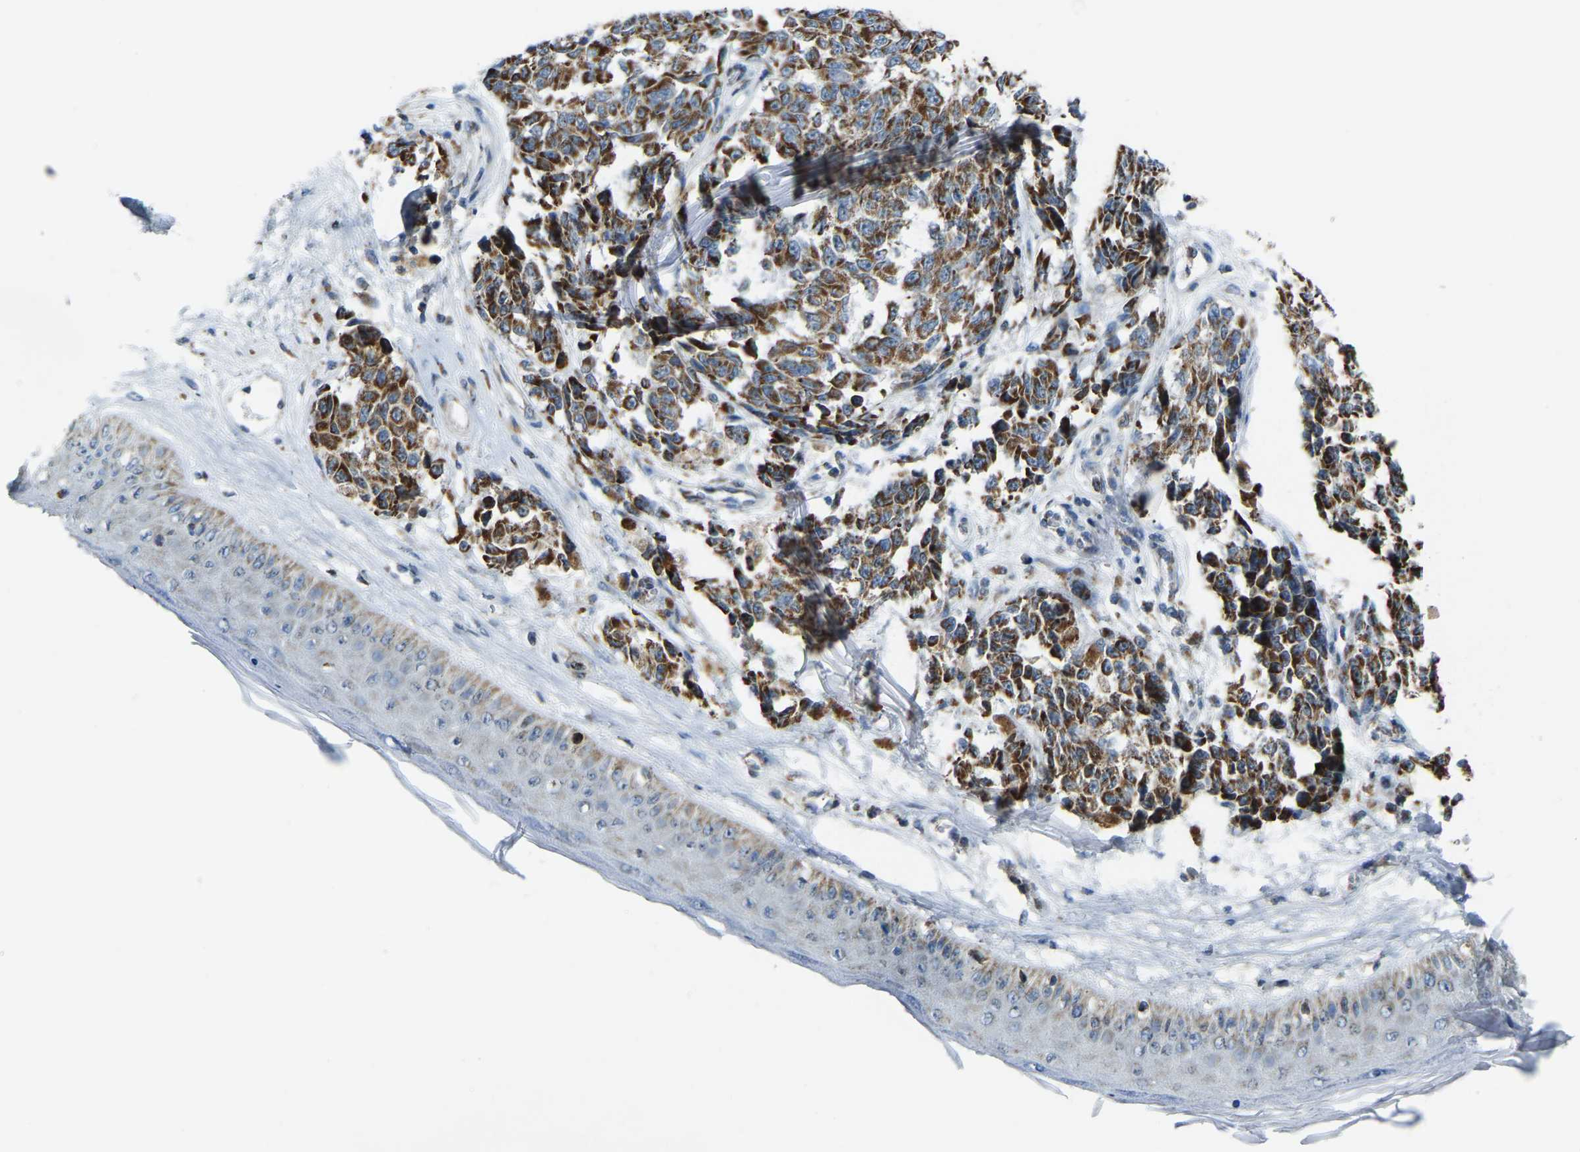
{"staining": {"intensity": "strong", "quantity": ">75%", "location": "cytoplasmic/membranous"}, "tissue": "melanoma", "cell_type": "Tumor cells", "image_type": "cancer", "snomed": [{"axis": "morphology", "description": "Malignant melanoma, NOS"}, {"axis": "topography", "description": "Skin"}], "caption": "Melanoma stained with a protein marker demonstrates strong staining in tumor cells.", "gene": "CANT1", "patient": {"sex": "female", "age": 64}}